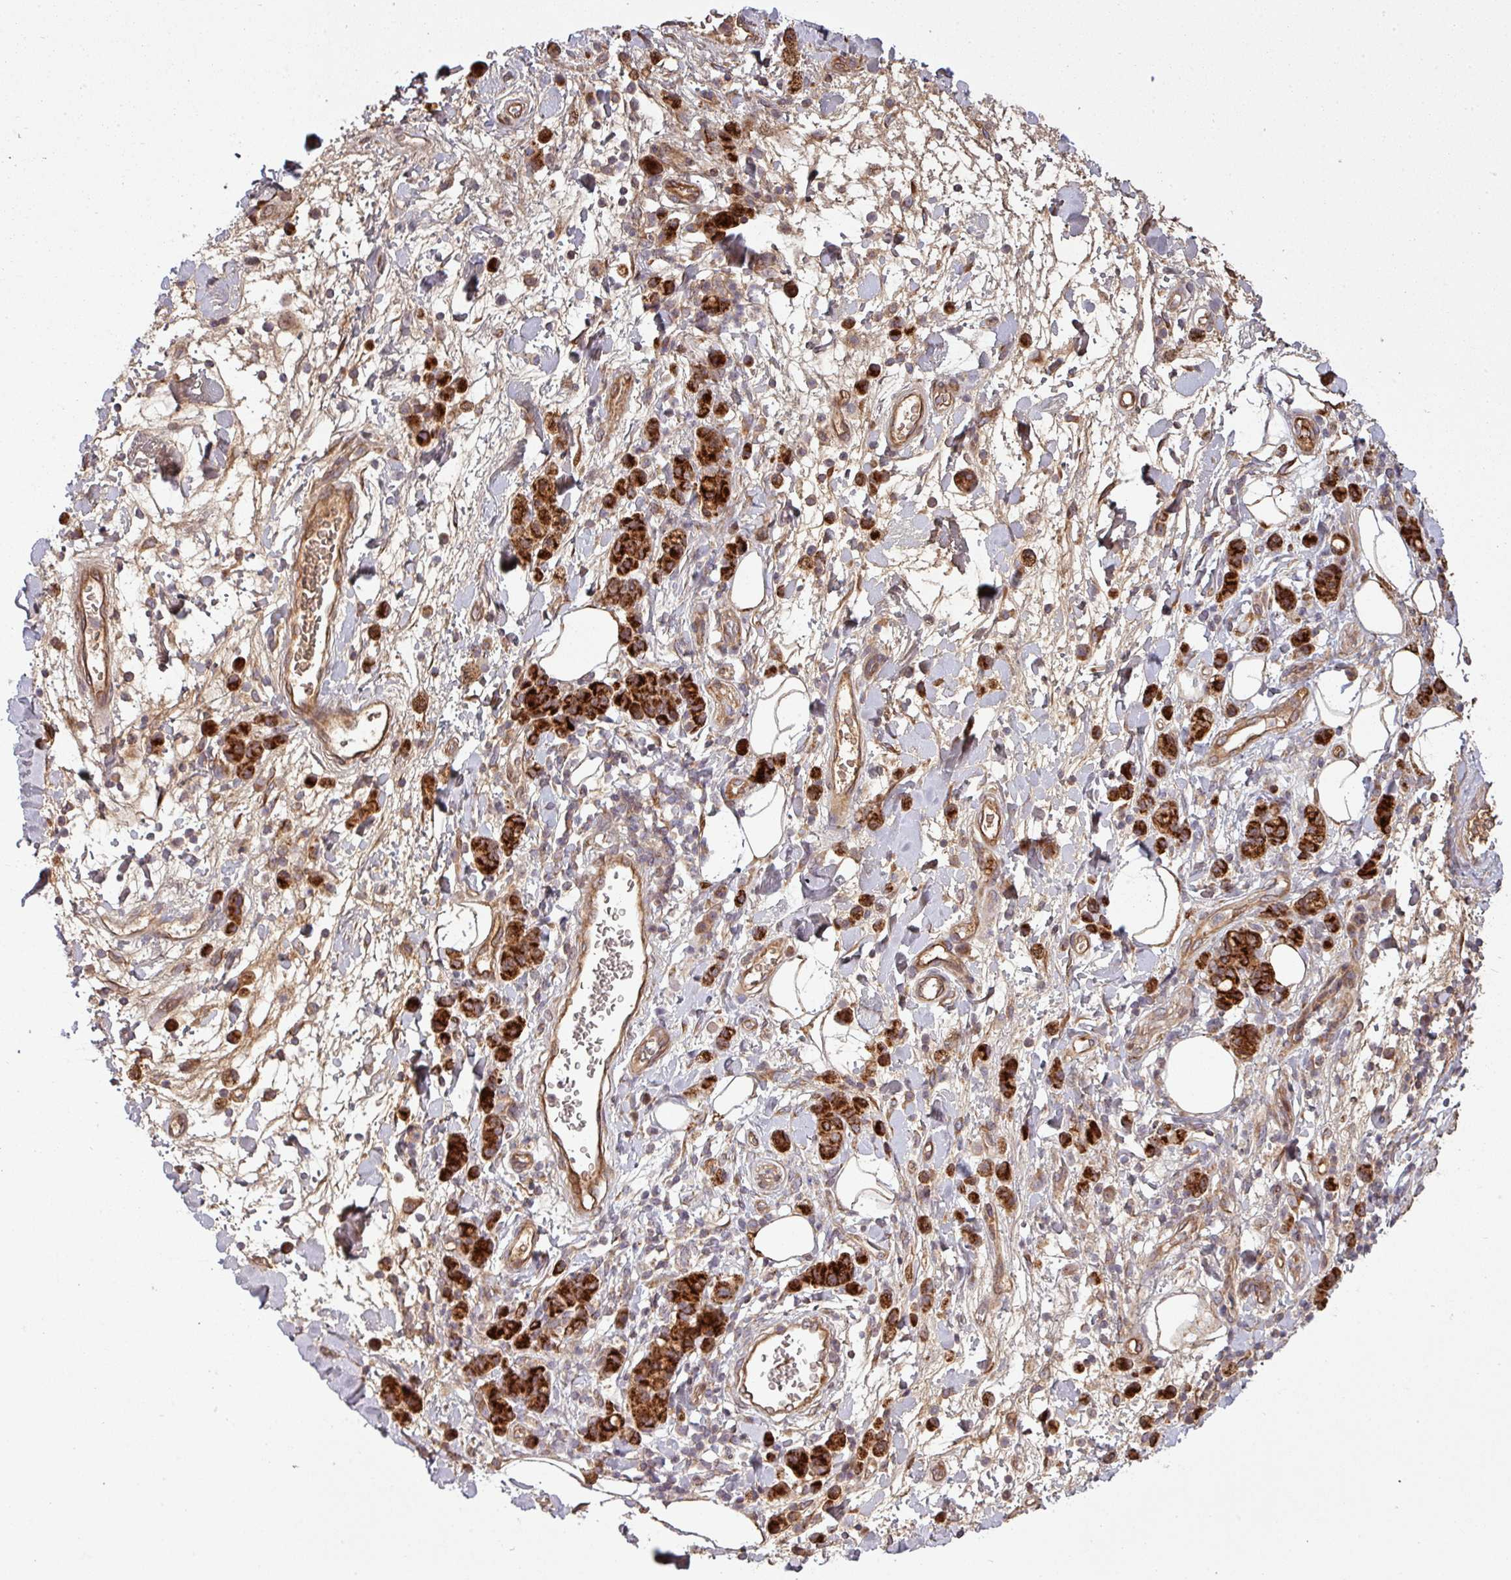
{"staining": {"intensity": "strong", "quantity": "25%-75%", "location": "cytoplasmic/membranous"}, "tissue": "stomach cancer", "cell_type": "Tumor cells", "image_type": "cancer", "snomed": [{"axis": "morphology", "description": "Adenocarcinoma, NOS"}, {"axis": "topography", "description": "Stomach"}], "caption": "Protein positivity by immunohistochemistry exhibits strong cytoplasmic/membranous positivity in approximately 25%-75% of tumor cells in stomach cancer. The protein is stained brown, and the nuclei are stained in blue (DAB IHC with brightfield microscopy, high magnification).", "gene": "SNRNP25", "patient": {"sex": "male", "age": 77}}